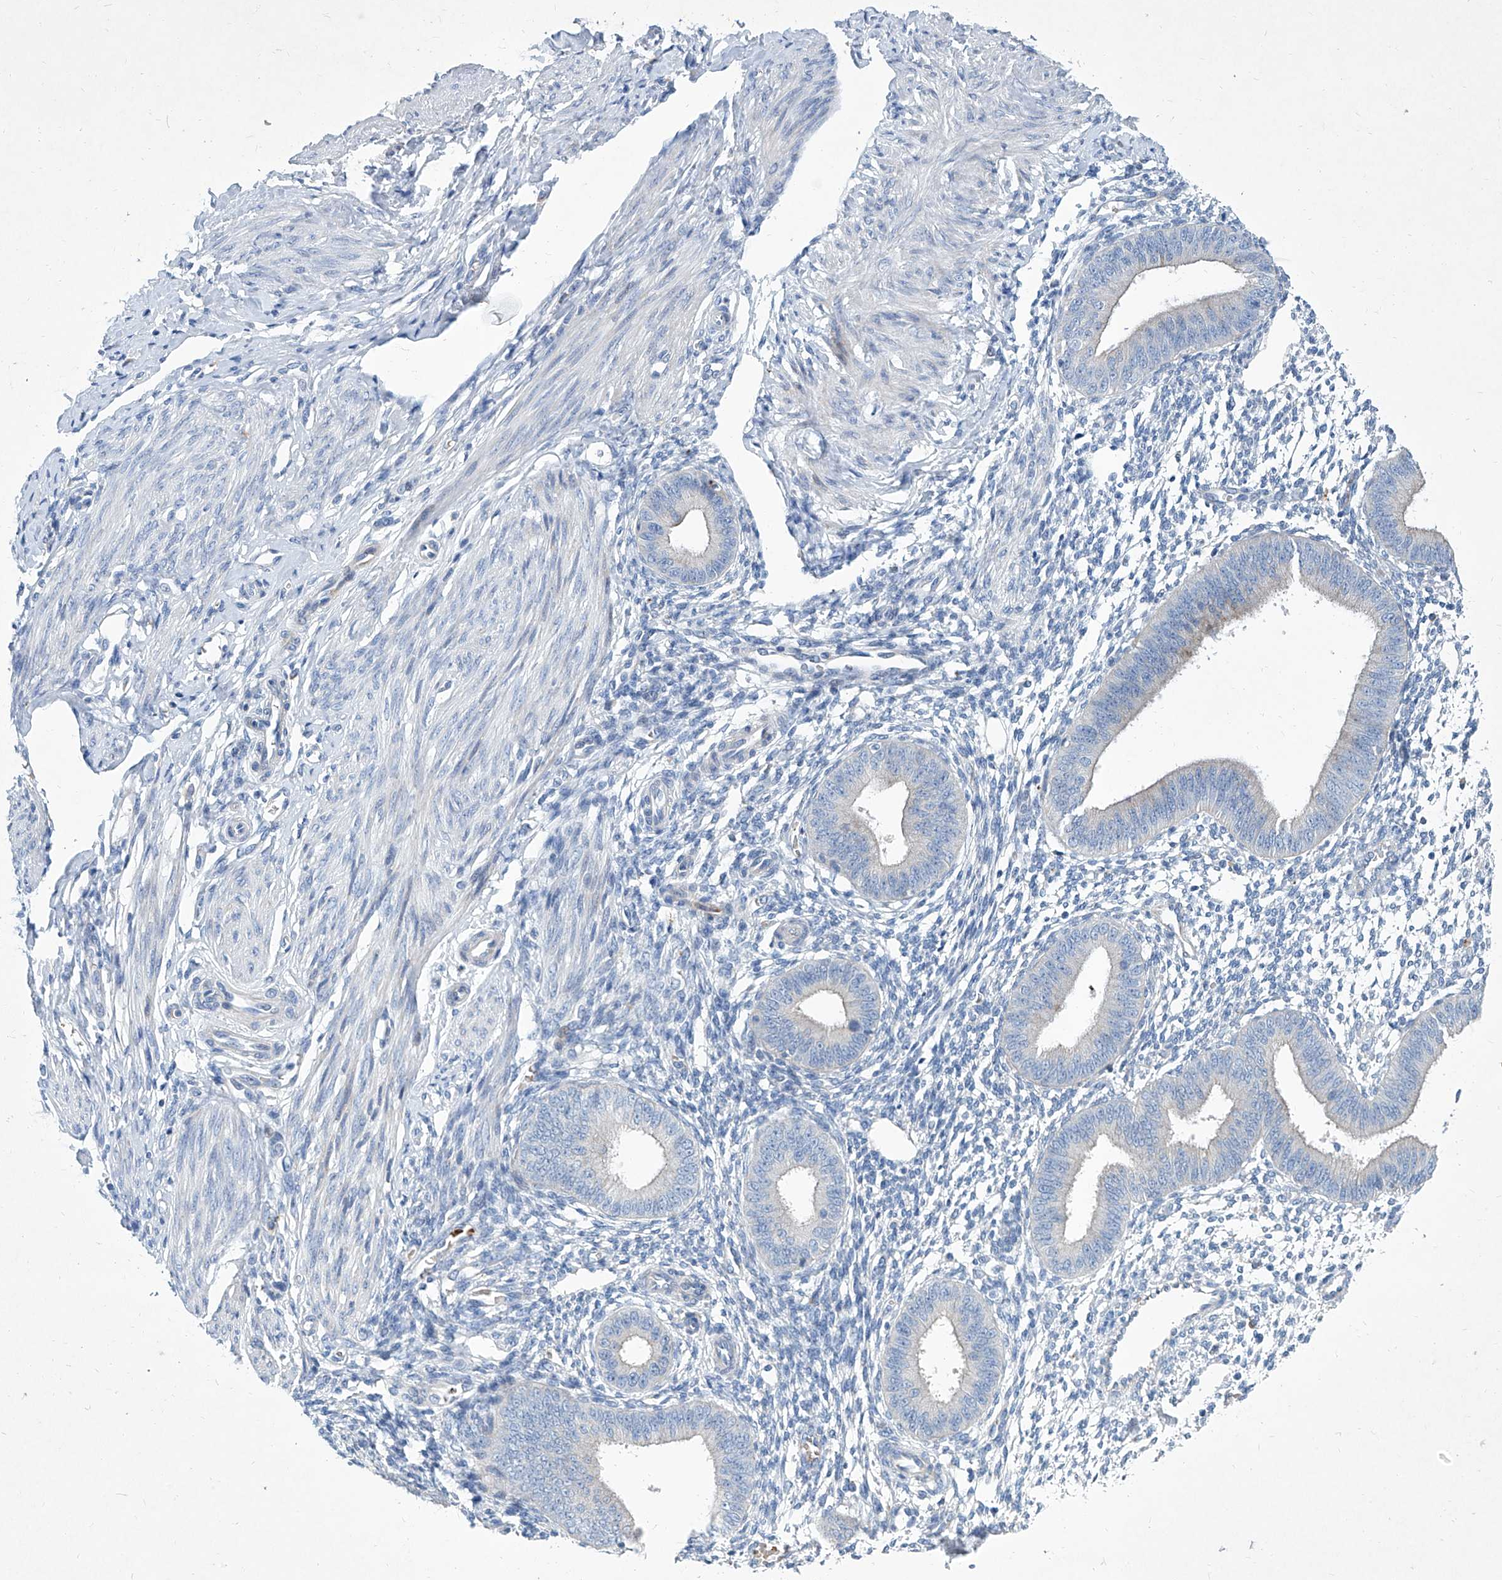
{"staining": {"intensity": "negative", "quantity": "none", "location": "none"}, "tissue": "endometrium", "cell_type": "Cells in endometrial stroma", "image_type": "normal", "snomed": [{"axis": "morphology", "description": "Normal tissue, NOS"}, {"axis": "topography", "description": "Uterus"}, {"axis": "topography", "description": "Endometrium"}], "caption": "IHC micrograph of benign endometrium: human endometrium stained with DAB (3,3'-diaminobenzidine) exhibits no significant protein positivity in cells in endometrial stroma.", "gene": "FPR2", "patient": {"sex": "female", "age": 48}}